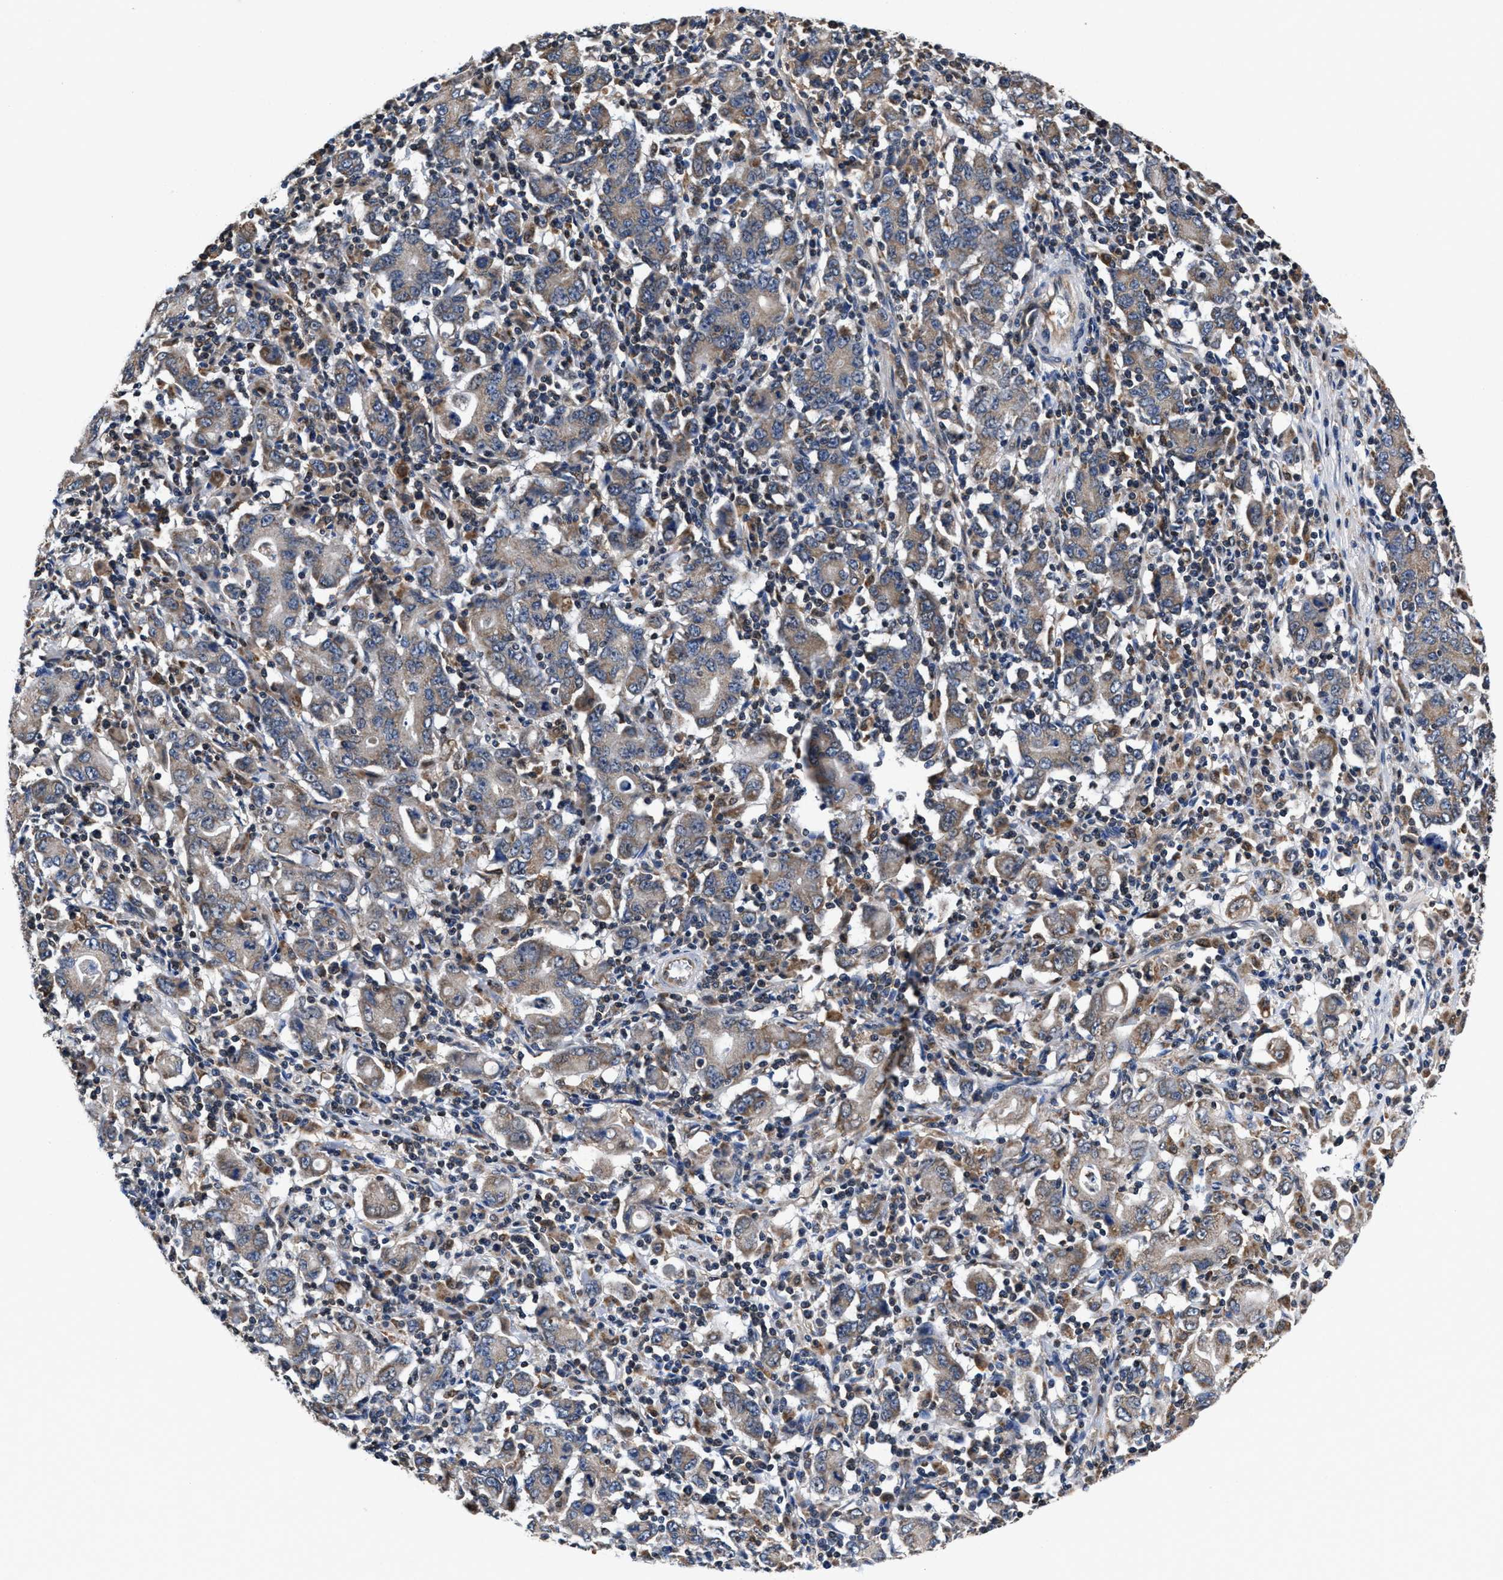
{"staining": {"intensity": "weak", "quantity": "25%-75%", "location": "cytoplasmic/membranous"}, "tissue": "stomach cancer", "cell_type": "Tumor cells", "image_type": "cancer", "snomed": [{"axis": "morphology", "description": "Adenocarcinoma, NOS"}, {"axis": "topography", "description": "Stomach, upper"}], "caption": "A photomicrograph showing weak cytoplasmic/membranous positivity in about 25%-75% of tumor cells in stomach adenocarcinoma, as visualized by brown immunohistochemical staining.", "gene": "ACLY", "patient": {"sex": "male", "age": 69}}